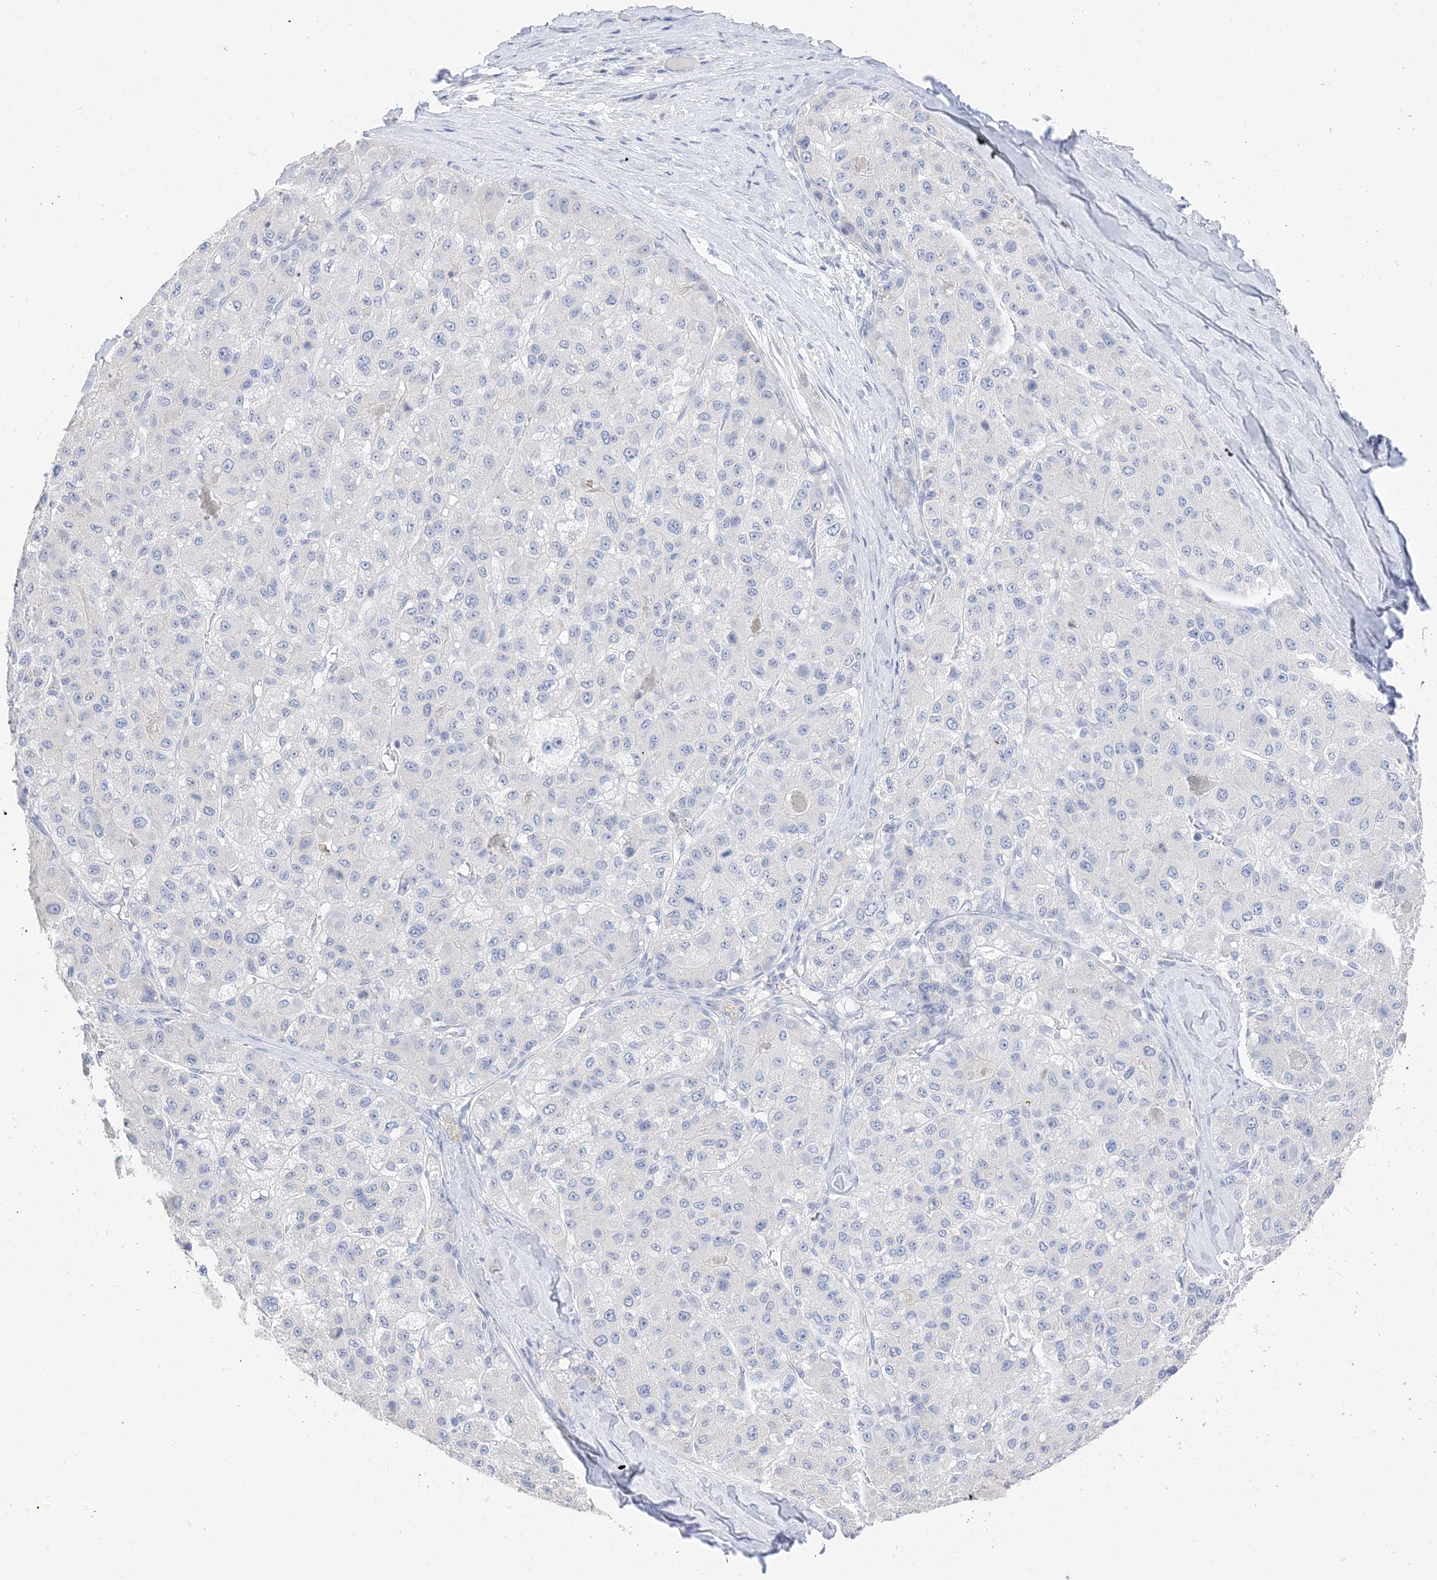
{"staining": {"intensity": "negative", "quantity": "none", "location": "none"}, "tissue": "liver cancer", "cell_type": "Tumor cells", "image_type": "cancer", "snomed": [{"axis": "morphology", "description": "Carcinoma, Hepatocellular, NOS"}, {"axis": "topography", "description": "Liver"}], "caption": "The immunohistochemistry (IHC) photomicrograph has no significant expression in tumor cells of liver cancer (hepatocellular carcinoma) tissue. The staining is performed using DAB brown chromogen with nuclei counter-stained in using hematoxylin.", "gene": "MUC17", "patient": {"sex": "male", "age": 80}}